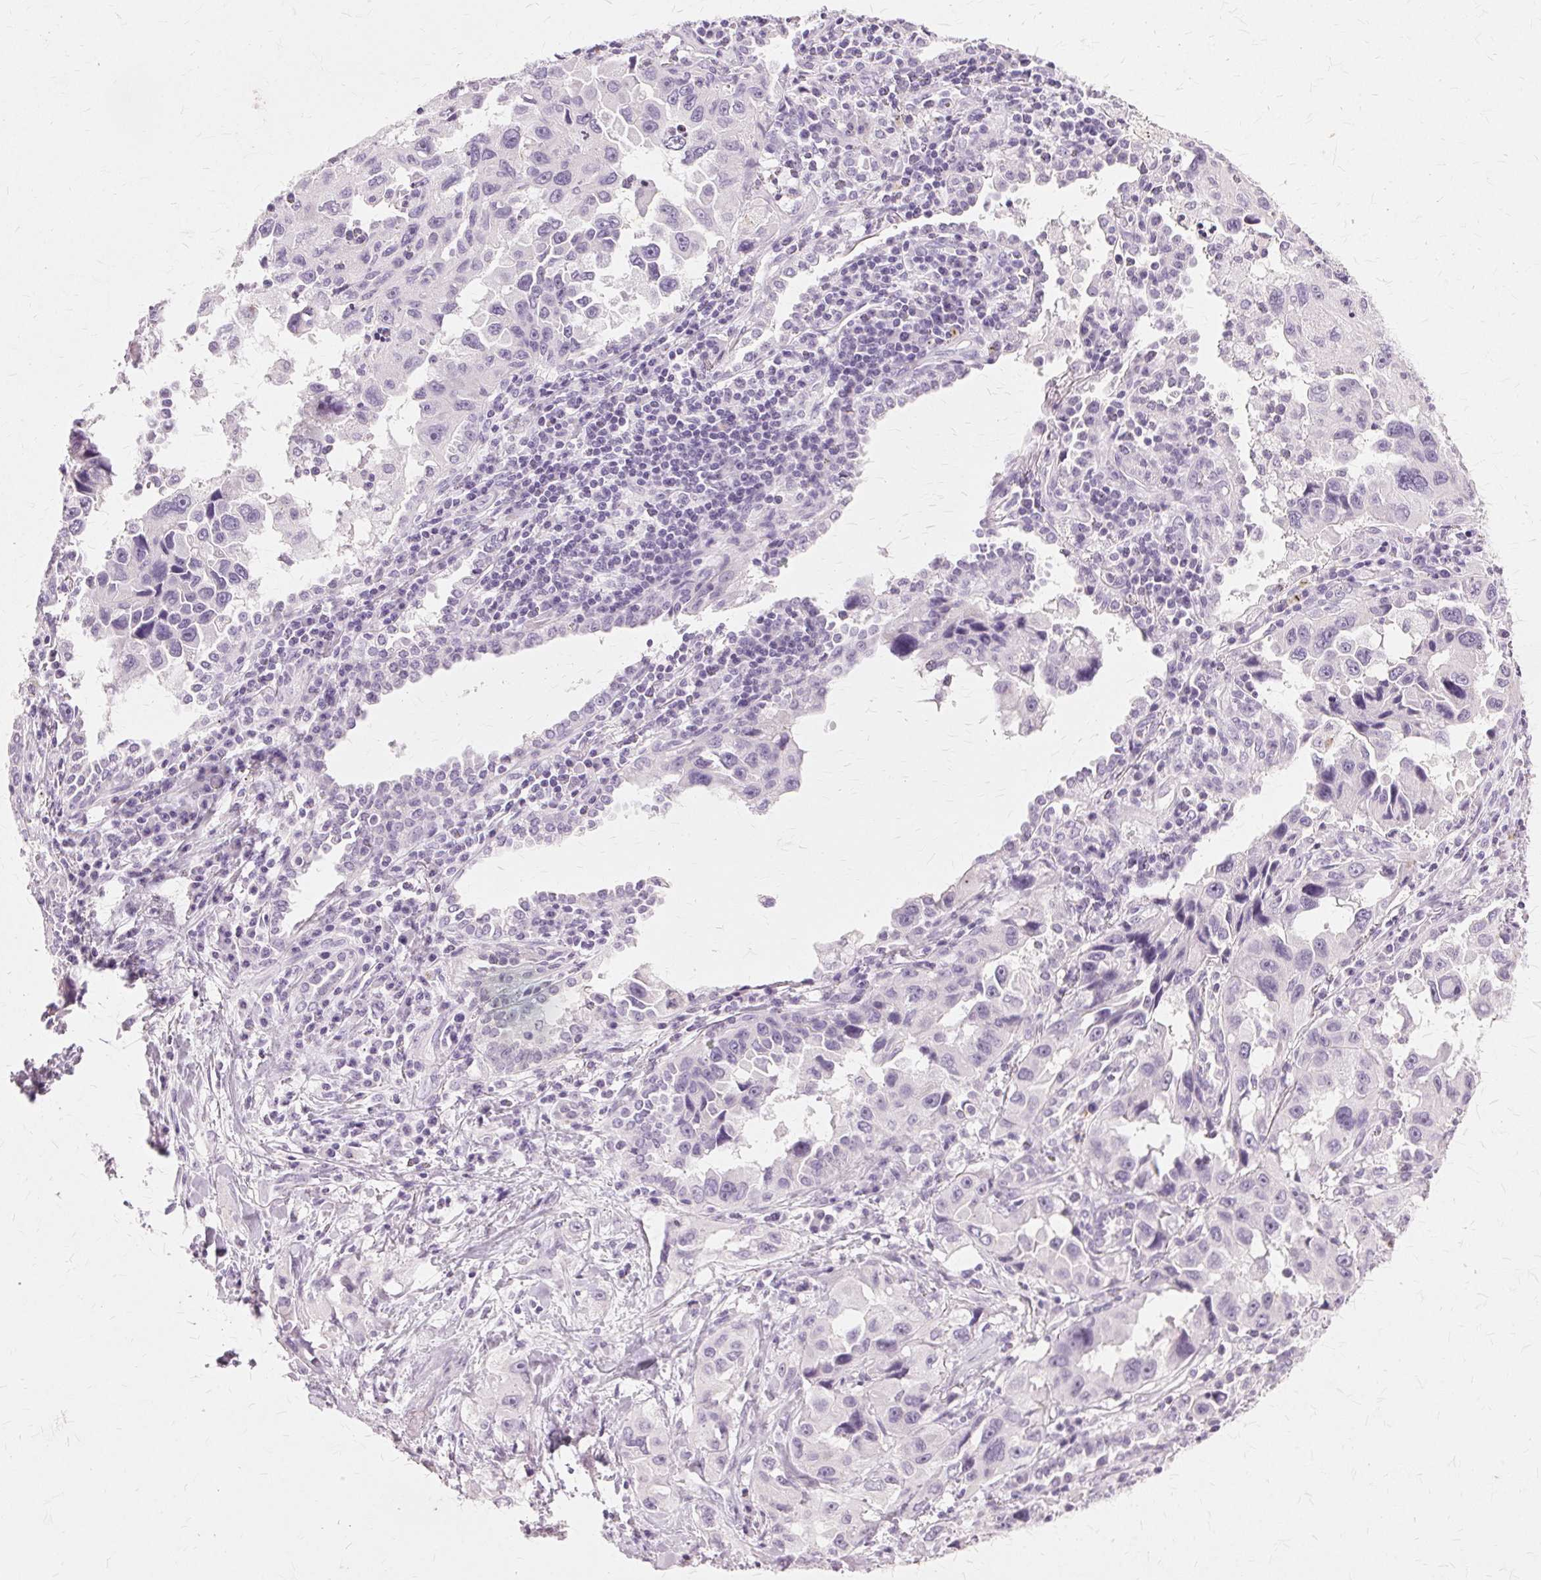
{"staining": {"intensity": "negative", "quantity": "none", "location": "none"}, "tissue": "lung cancer", "cell_type": "Tumor cells", "image_type": "cancer", "snomed": [{"axis": "morphology", "description": "Adenocarcinoma, NOS"}, {"axis": "topography", "description": "Lung"}], "caption": "This is a photomicrograph of IHC staining of lung adenocarcinoma, which shows no expression in tumor cells. (Brightfield microscopy of DAB IHC at high magnification).", "gene": "SLC45A3", "patient": {"sex": "female", "age": 73}}